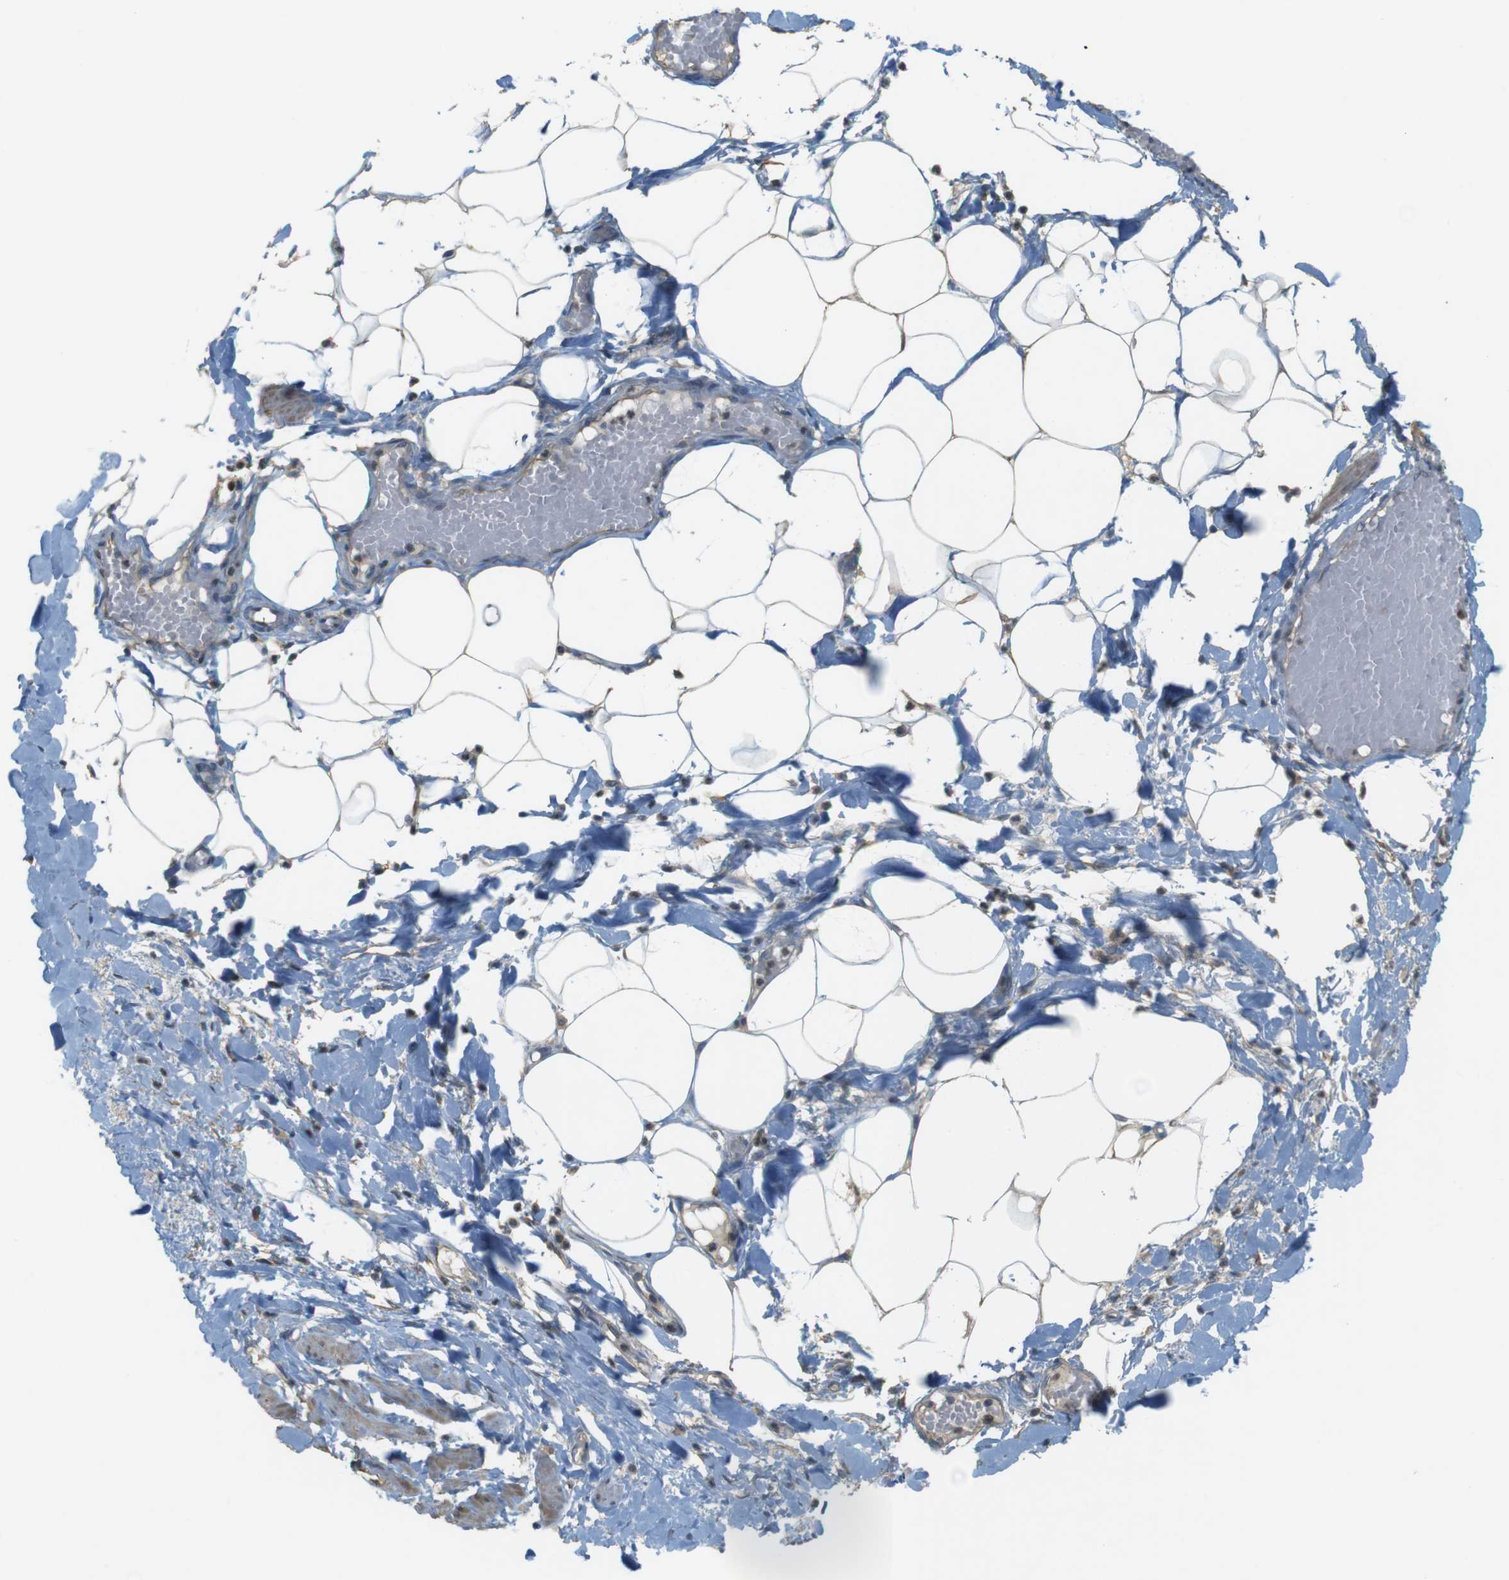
{"staining": {"intensity": "moderate", "quantity": ">75%", "location": "cytoplasmic/membranous"}, "tissue": "adipose tissue", "cell_type": "Adipocytes", "image_type": "normal", "snomed": [{"axis": "morphology", "description": "Normal tissue, NOS"}, {"axis": "topography", "description": "Soft tissue"}, {"axis": "topography", "description": "Vascular tissue"}], "caption": "Protein expression analysis of unremarkable adipose tissue exhibits moderate cytoplasmic/membranous expression in approximately >75% of adipocytes. (DAB (3,3'-diaminobenzidine) IHC with brightfield microscopy, high magnification).", "gene": "ZDHHC20", "patient": {"sex": "female", "age": 35}}